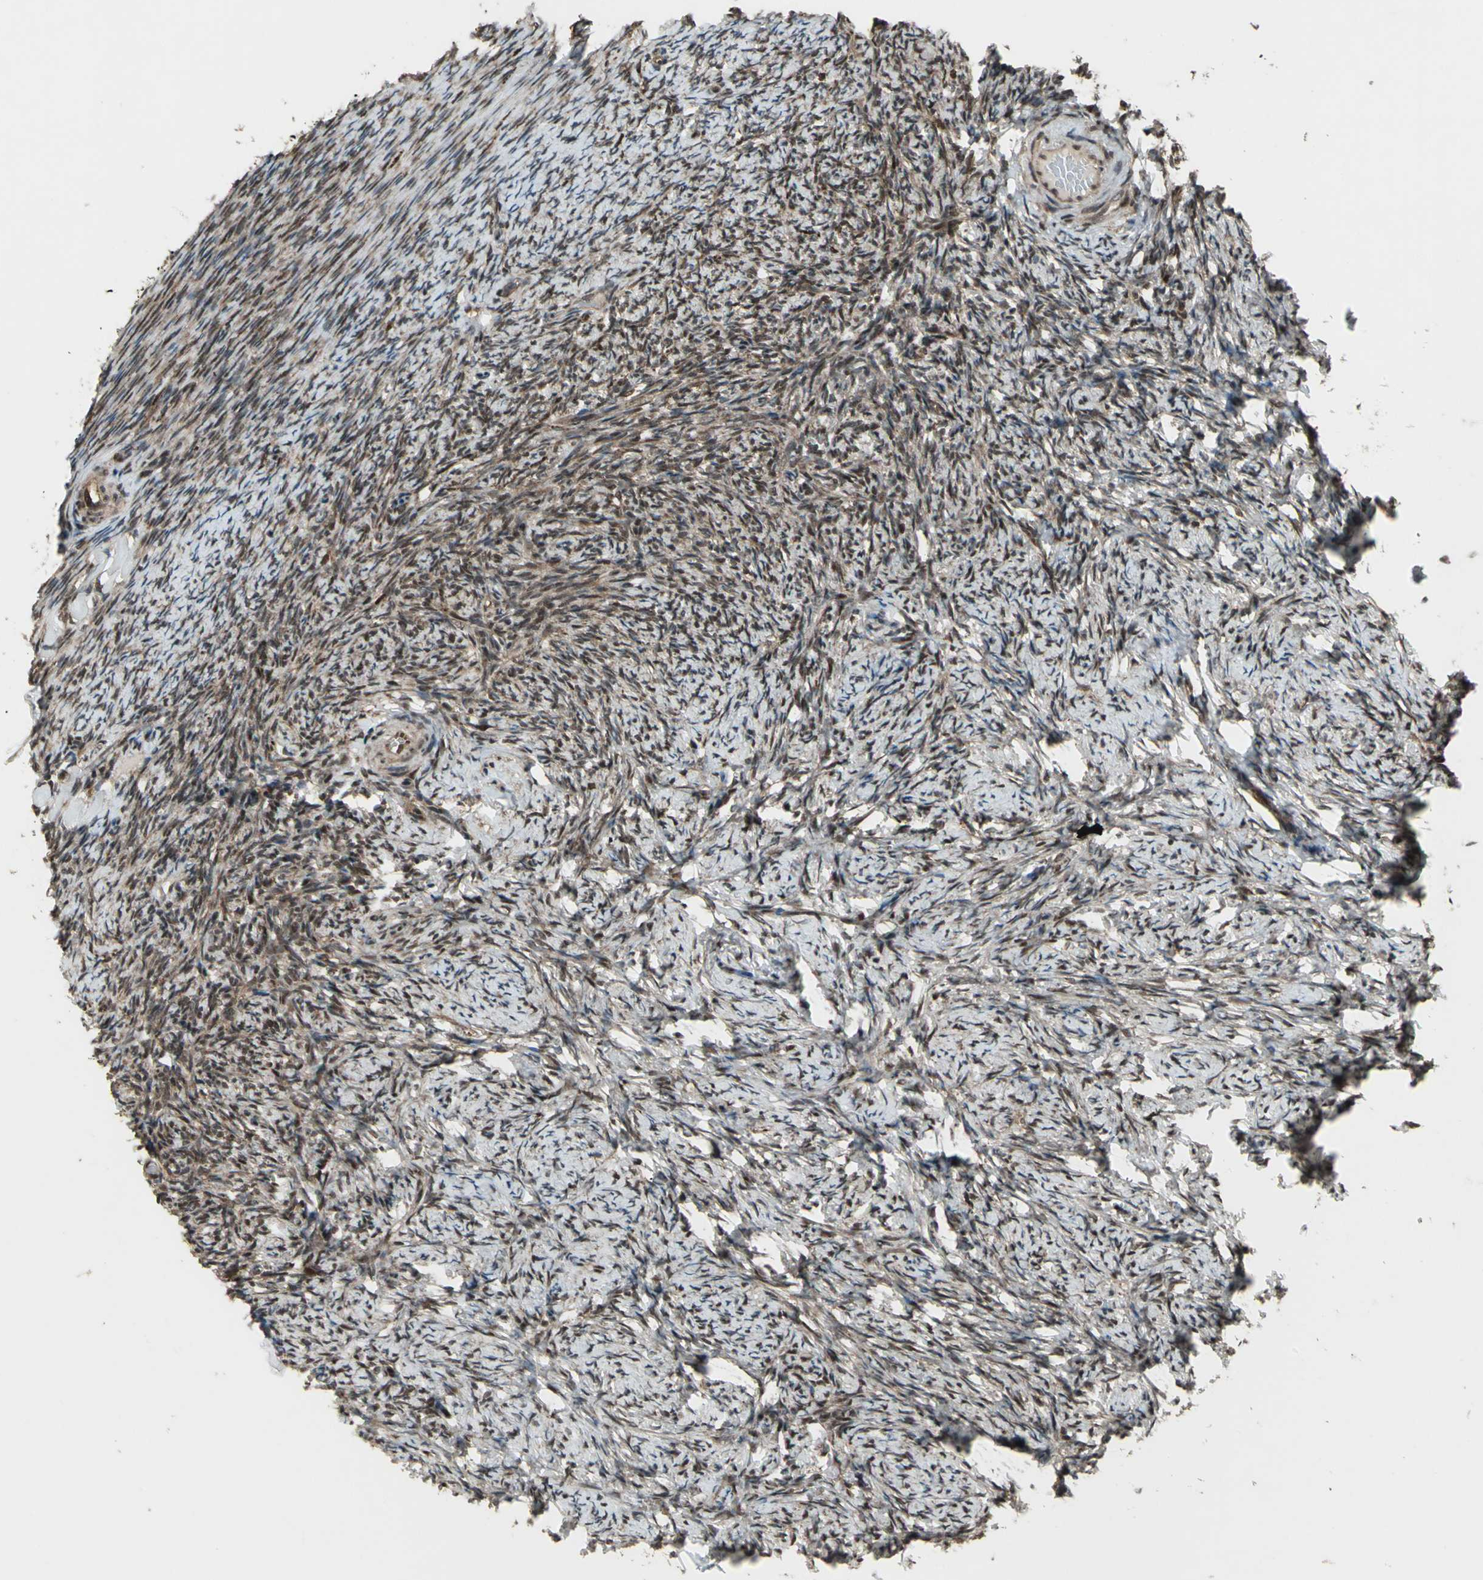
{"staining": {"intensity": "moderate", "quantity": "25%-75%", "location": "cytoplasmic/membranous,nuclear"}, "tissue": "ovary", "cell_type": "Ovarian stroma cells", "image_type": "normal", "snomed": [{"axis": "morphology", "description": "Normal tissue, NOS"}, {"axis": "topography", "description": "Ovary"}], "caption": "Ovary was stained to show a protein in brown. There is medium levels of moderate cytoplasmic/membranous,nuclear positivity in approximately 25%-75% of ovarian stroma cells. The protein is shown in brown color, while the nuclei are stained blue.", "gene": "COPS5", "patient": {"sex": "female", "age": 60}}